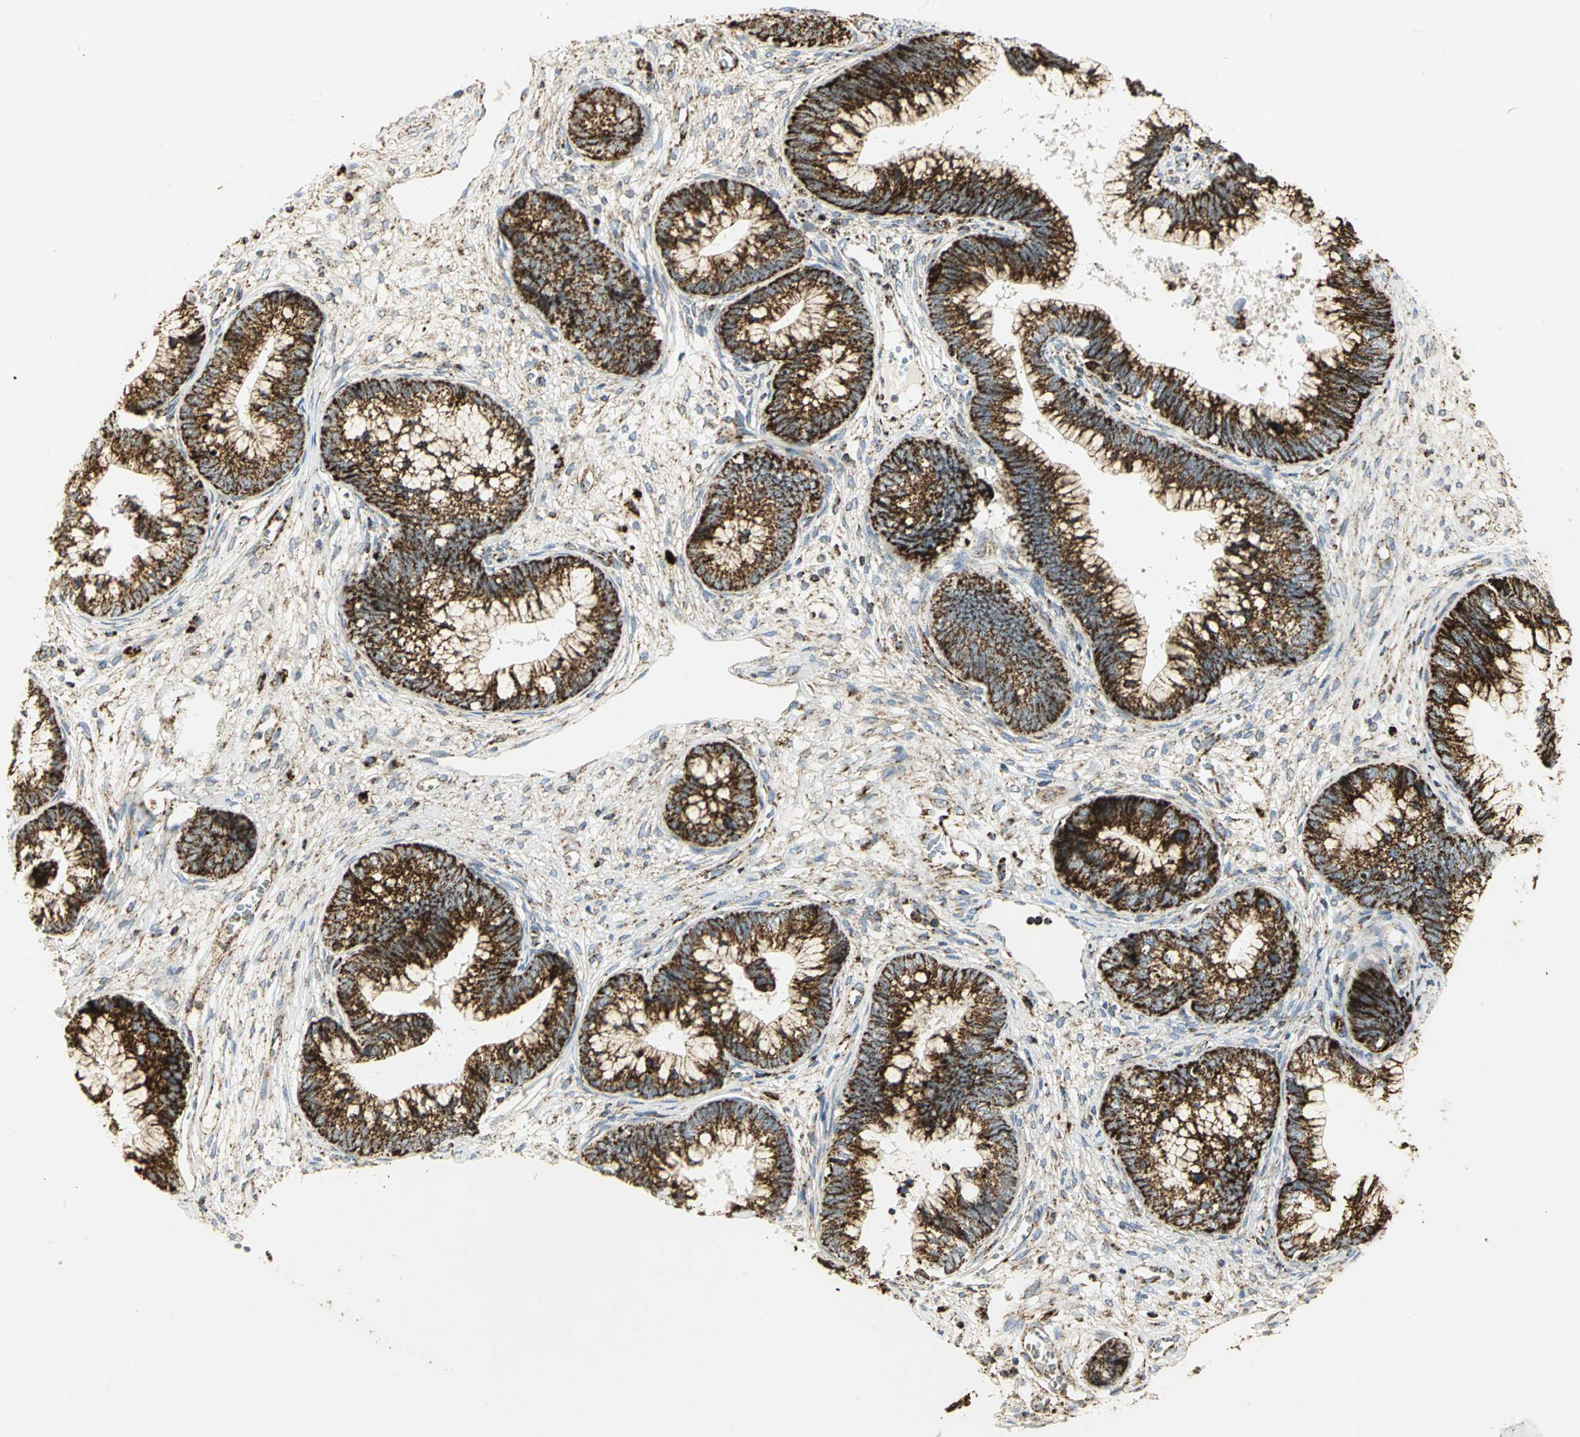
{"staining": {"intensity": "strong", "quantity": ">75%", "location": "cytoplasmic/membranous"}, "tissue": "cervical cancer", "cell_type": "Tumor cells", "image_type": "cancer", "snomed": [{"axis": "morphology", "description": "Adenocarcinoma, NOS"}, {"axis": "topography", "description": "Cervix"}], "caption": "There is high levels of strong cytoplasmic/membranous positivity in tumor cells of adenocarcinoma (cervical), as demonstrated by immunohistochemical staining (brown color).", "gene": "VDAC1", "patient": {"sex": "female", "age": 44}}